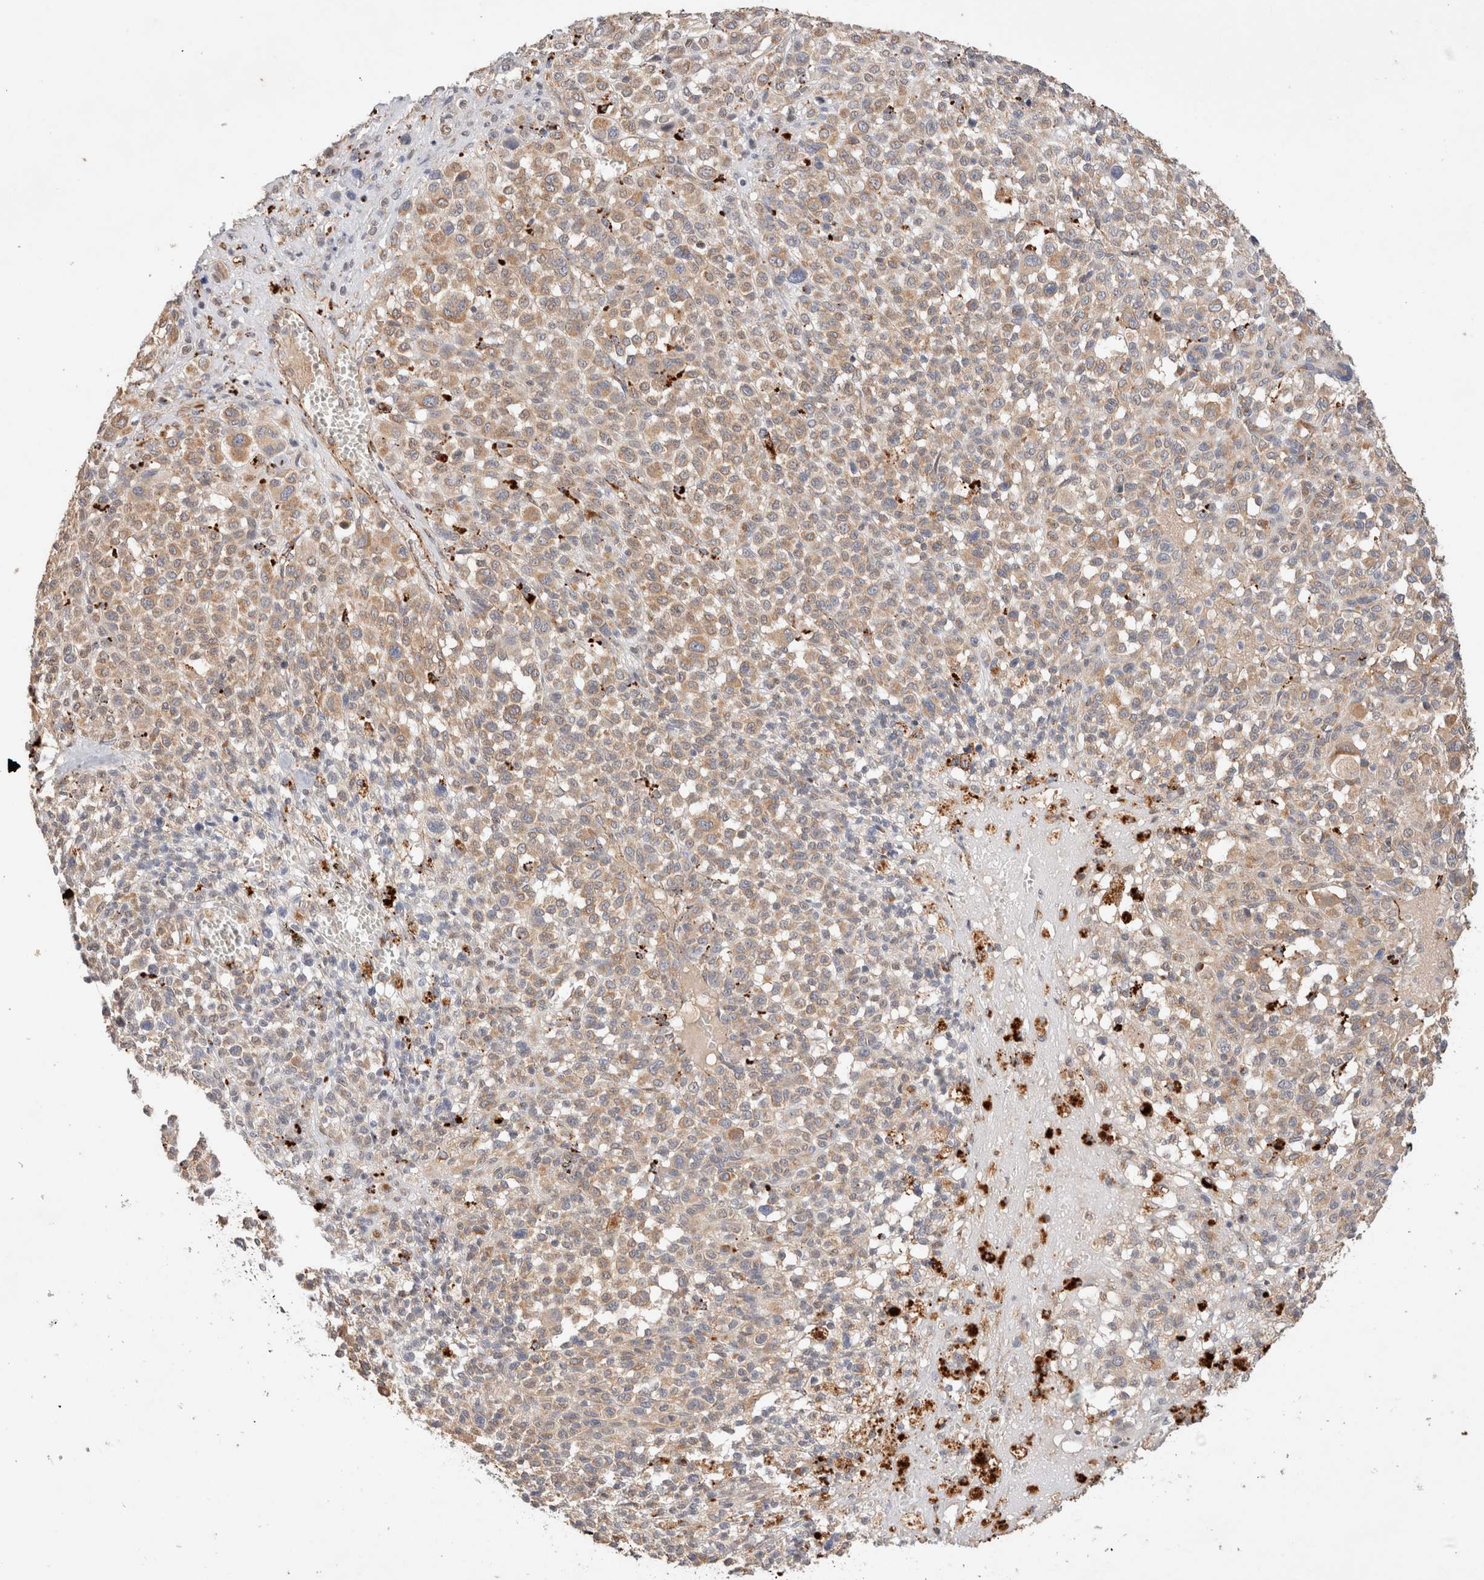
{"staining": {"intensity": "weak", "quantity": ">75%", "location": "cytoplasmic/membranous"}, "tissue": "melanoma", "cell_type": "Tumor cells", "image_type": "cancer", "snomed": [{"axis": "morphology", "description": "Malignant melanoma, Metastatic site"}, {"axis": "topography", "description": "Skin"}], "caption": "This is an image of IHC staining of melanoma, which shows weak expression in the cytoplasmic/membranous of tumor cells.", "gene": "RABEPK", "patient": {"sex": "female", "age": 74}}